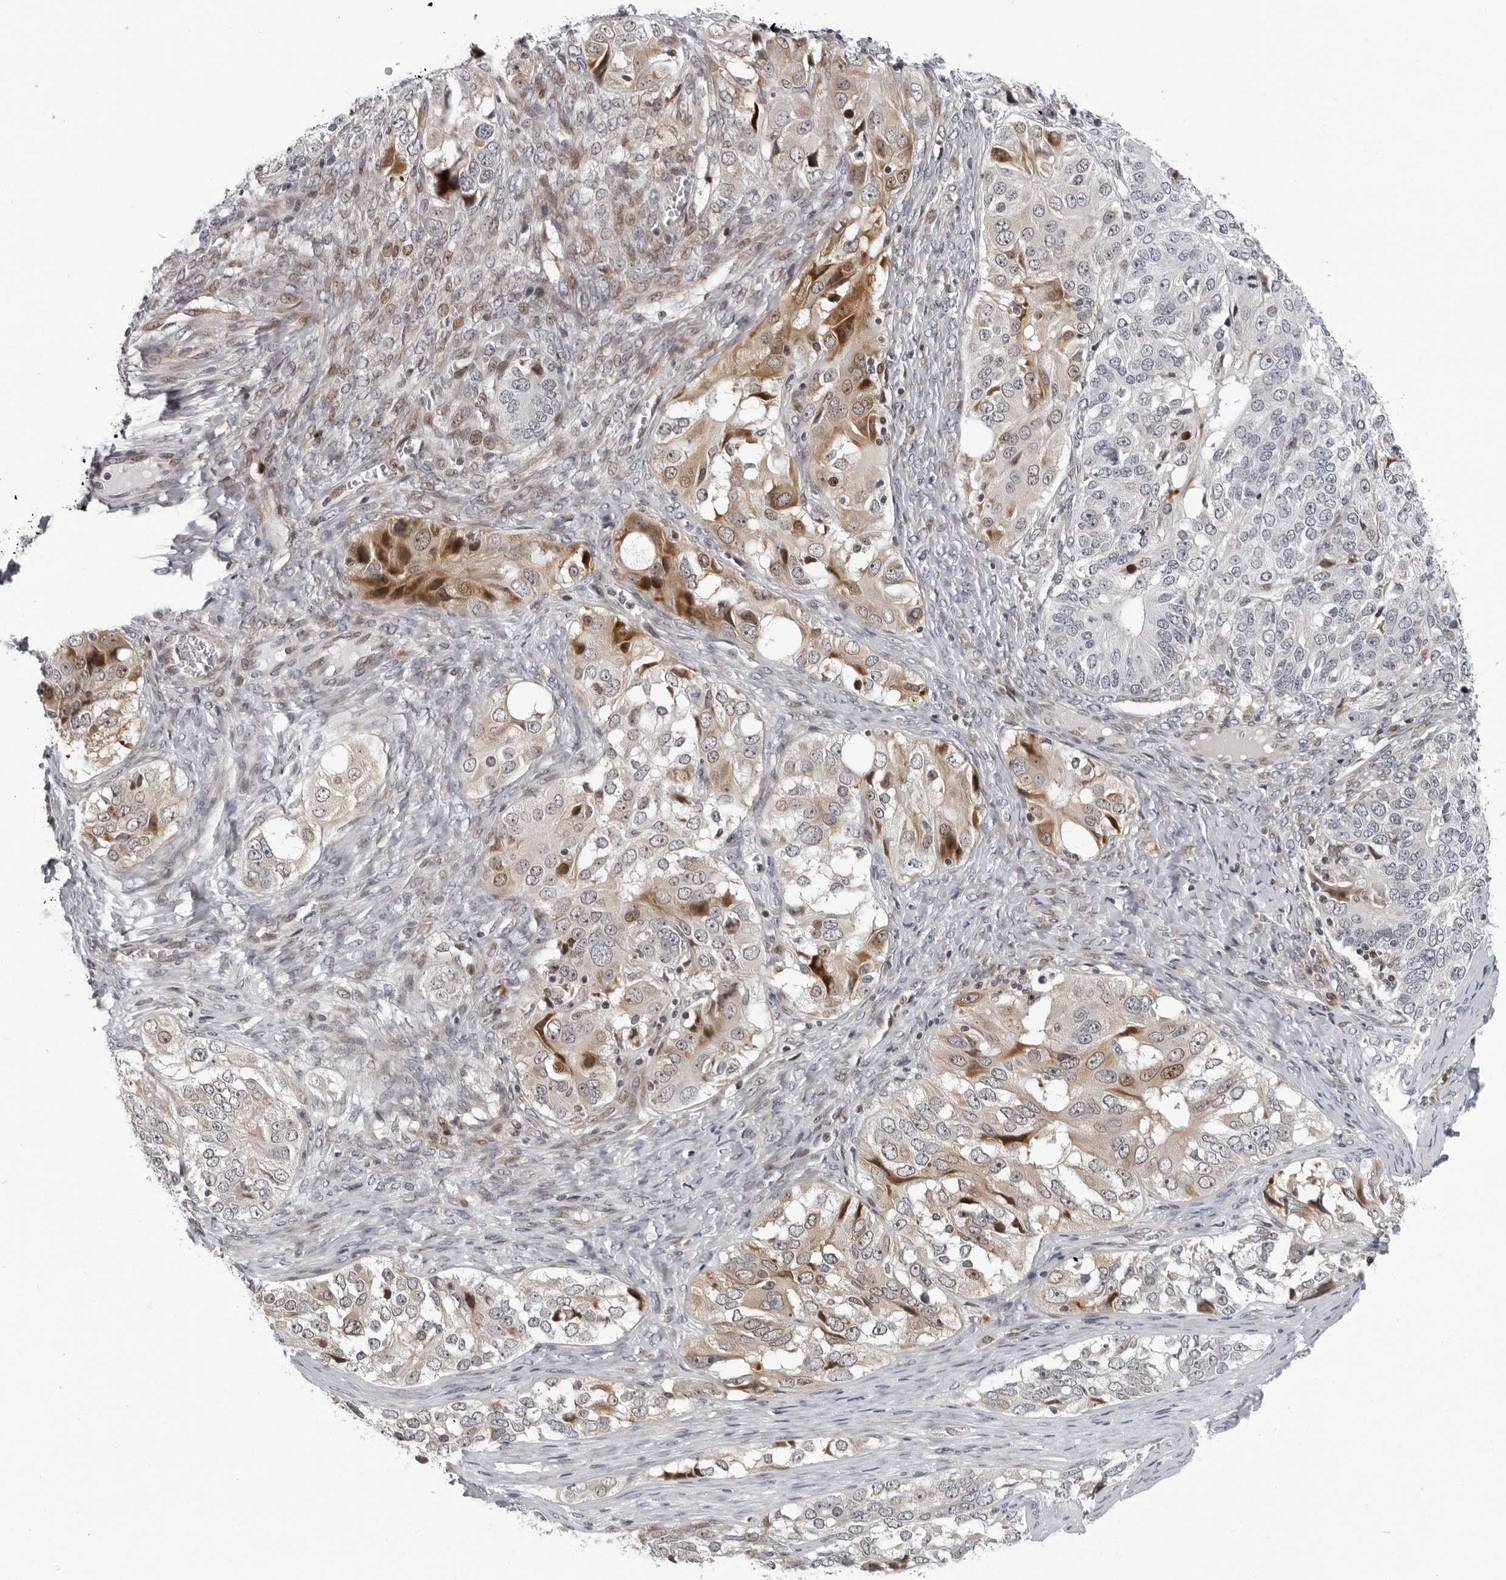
{"staining": {"intensity": "moderate", "quantity": "<25%", "location": "cytoplasmic/membranous,nuclear"}, "tissue": "ovarian cancer", "cell_type": "Tumor cells", "image_type": "cancer", "snomed": [{"axis": "morphology", "description": "Carcinoma, endometroid"}, {"axis": "topography", "description": "Ovary"}], "caption": "Ovarian cancer stained with immunohistochemistry (IHC) shows moderate cytoplasmic/membranous and nuclear positivity in about <25% of tumor cells.", "gene": "PIP4K2C", "patient": {"sex": "female", "age": 51}}